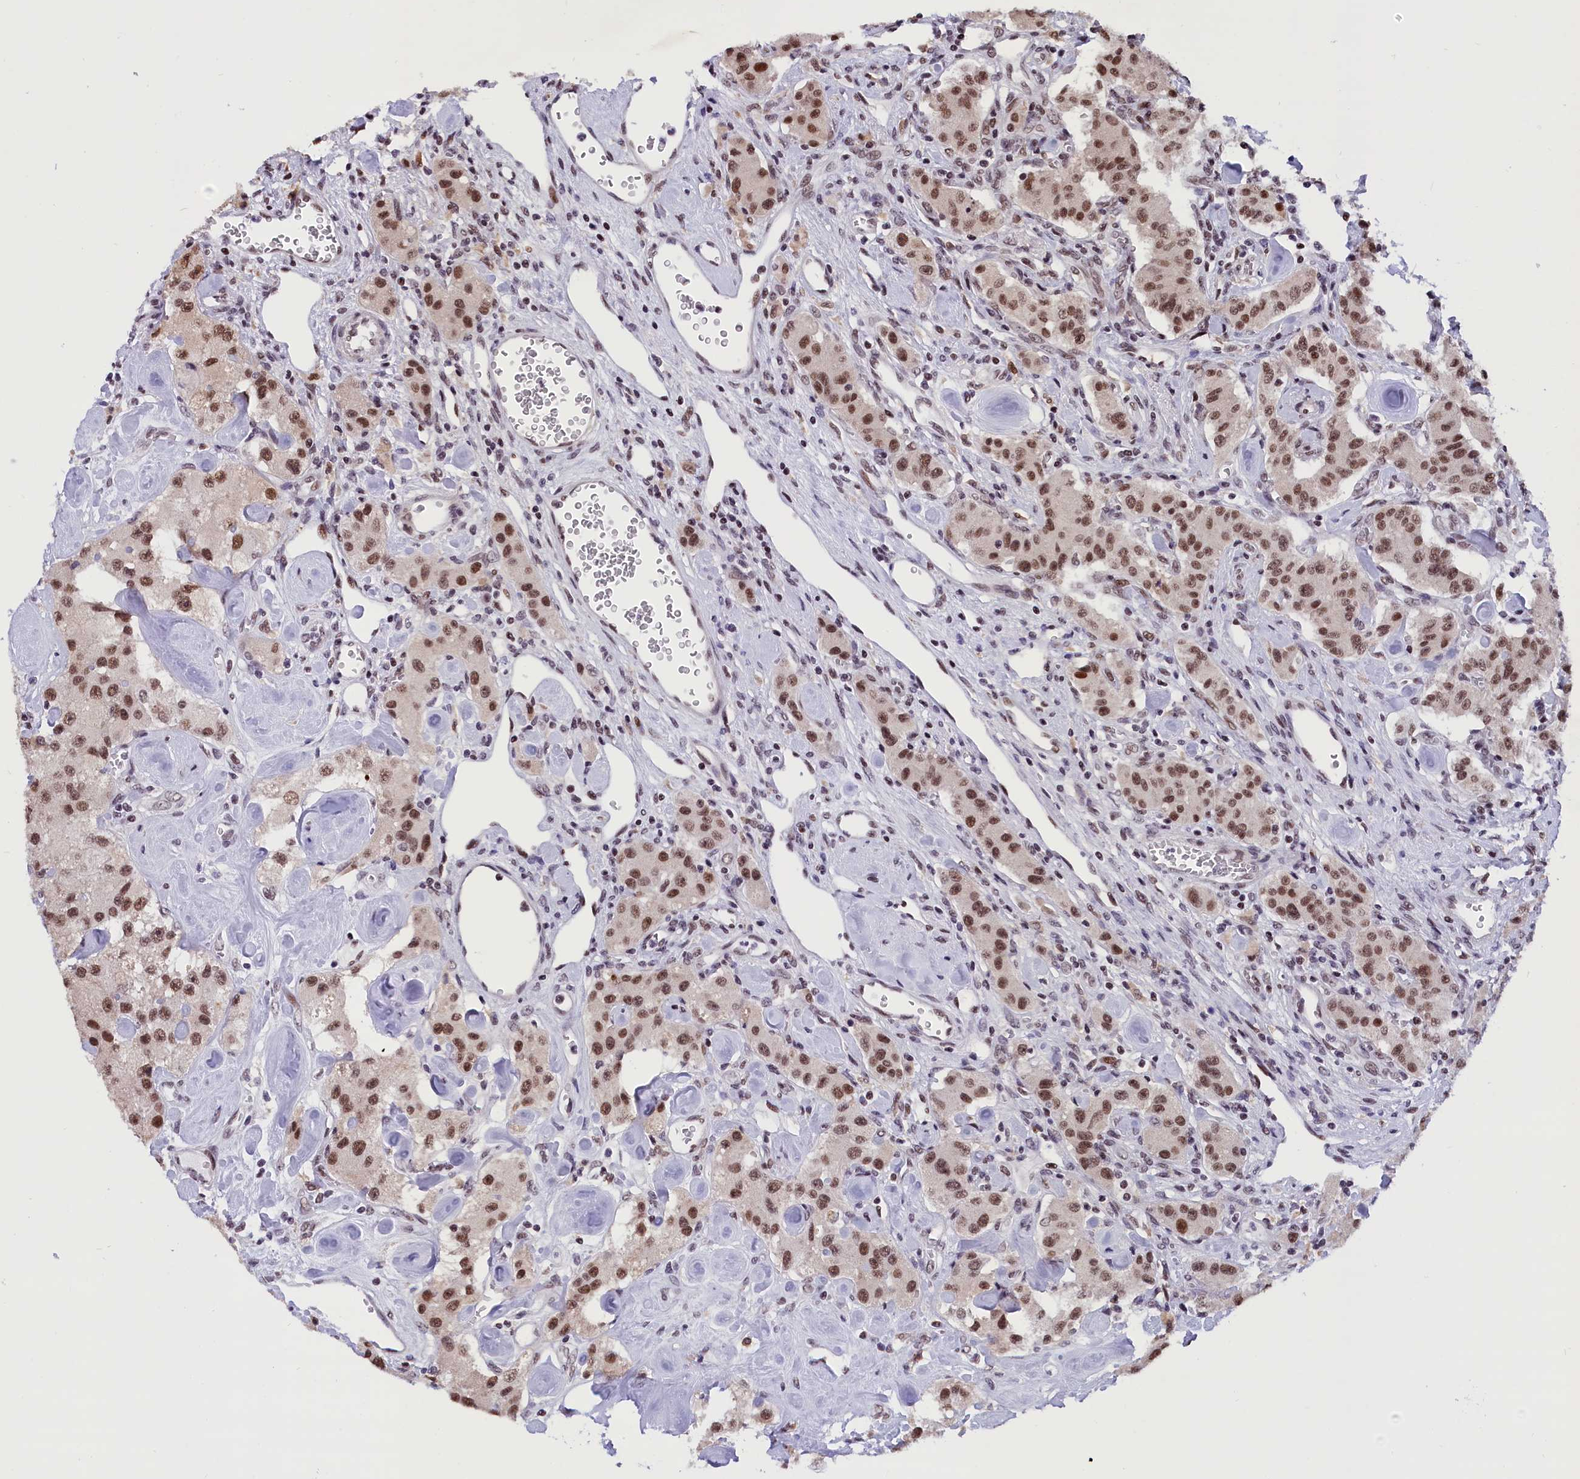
{"staining": {"intensity": "moderate", "quantity": ">75%", "location": "nuclear"}, "tissue": "carcinoid", "cell_type": "Tumor cells", "image_type": "cancer", "snomed": [{"axis": "morphology", "description": "Carcinoid, malignant, NOS"}, {"axis": "topography", "description": "Pancreas"}], "caption": "DAB (3,3'-diaminobenzidine) immunohistochemical staining of human carcinoid (malignant) demonstrates moderate nuclear protein staining in about >75% of tumor cells.", "gene": "CDYL2", "patient": {"sex": "male", "age": 41}}